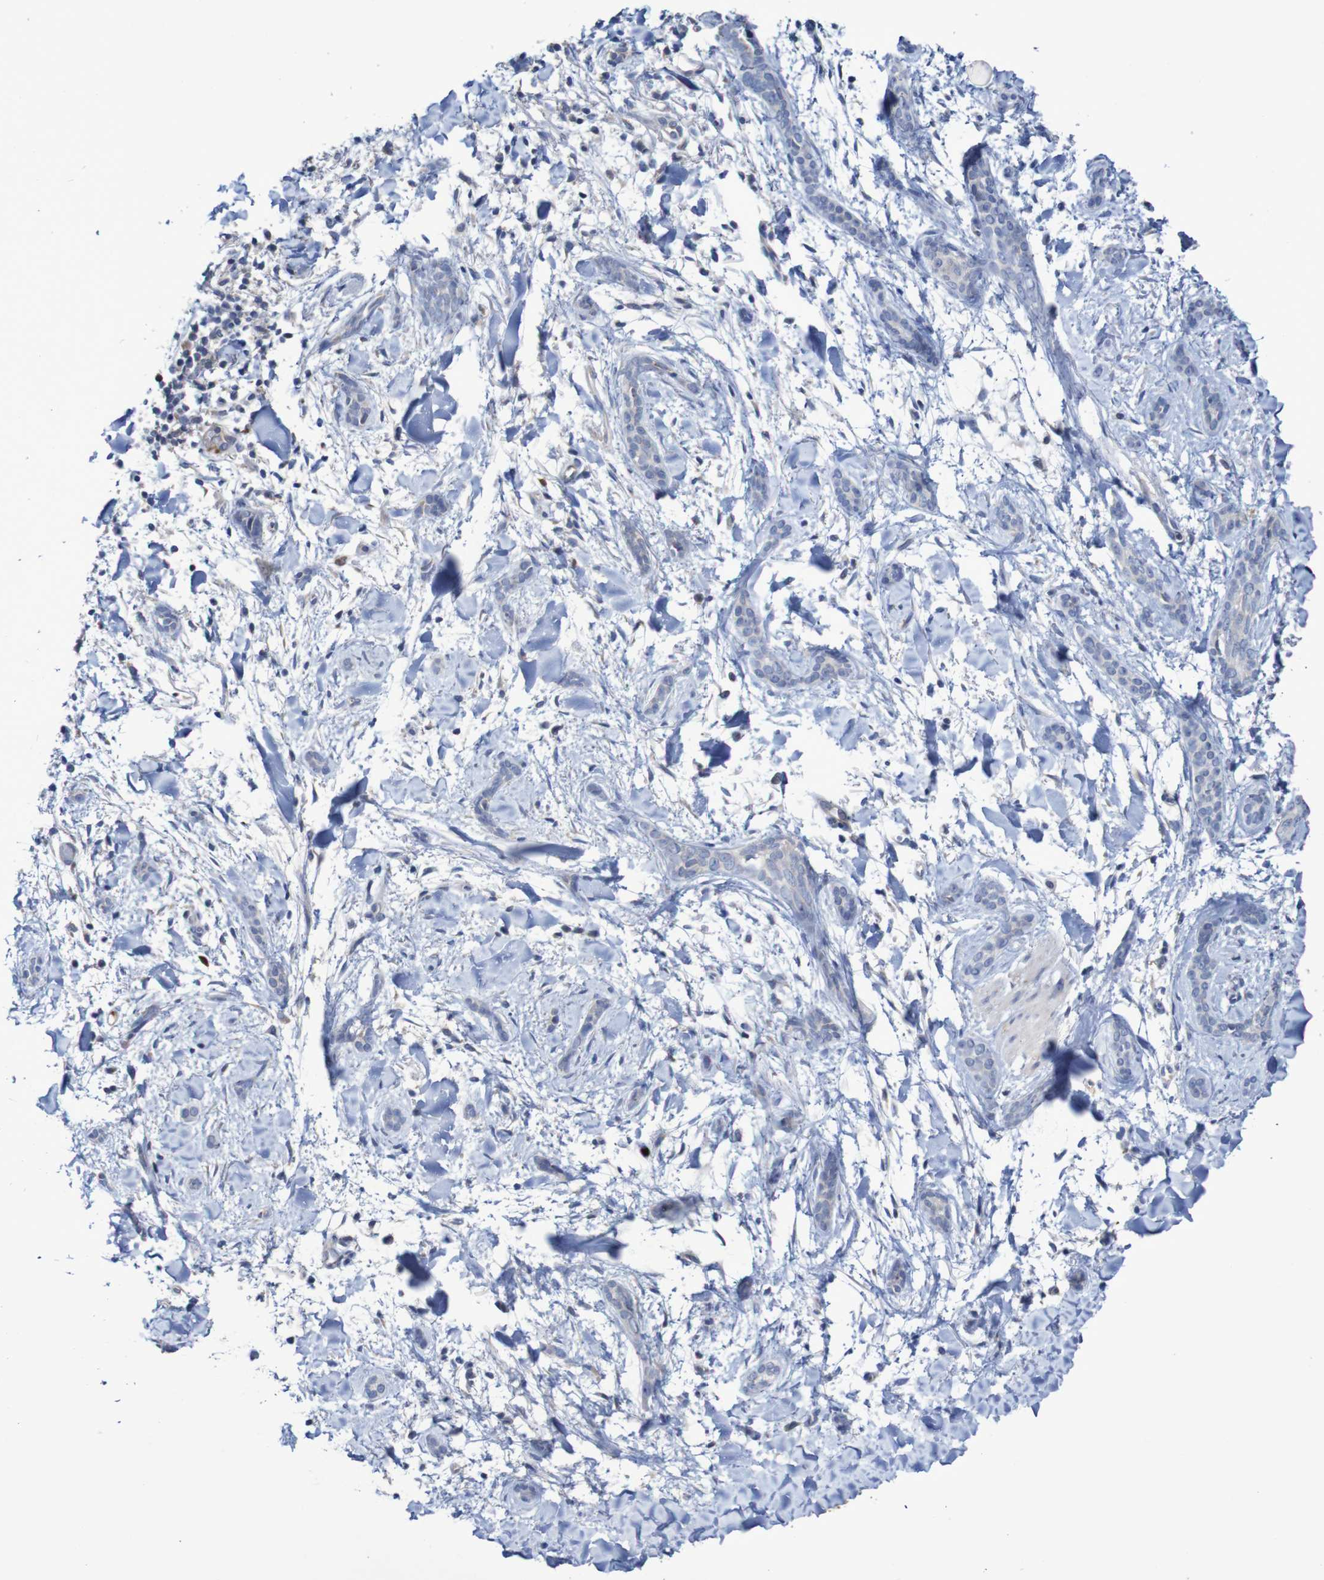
{"staining": {"intensity": "negative", "quantity": "none", "location": "none"}, "tissue": "skin cancer", "cell_type": "Tumor cells", "image_type": "cancer", "snomed": [{"axis": "morphology", "description": "Basal cell carcinoma"}, {"axis": "morphology", "description": "Adnexal tumor, benign"}, {"axis": "topography", "description": "Skin"}], "caption": "Tumor cells are negative for brown protein staining in skin cancer (basal cell carcinoma).", "gene": "PARP4", "patient": {"sex": "female", "age": 42}}